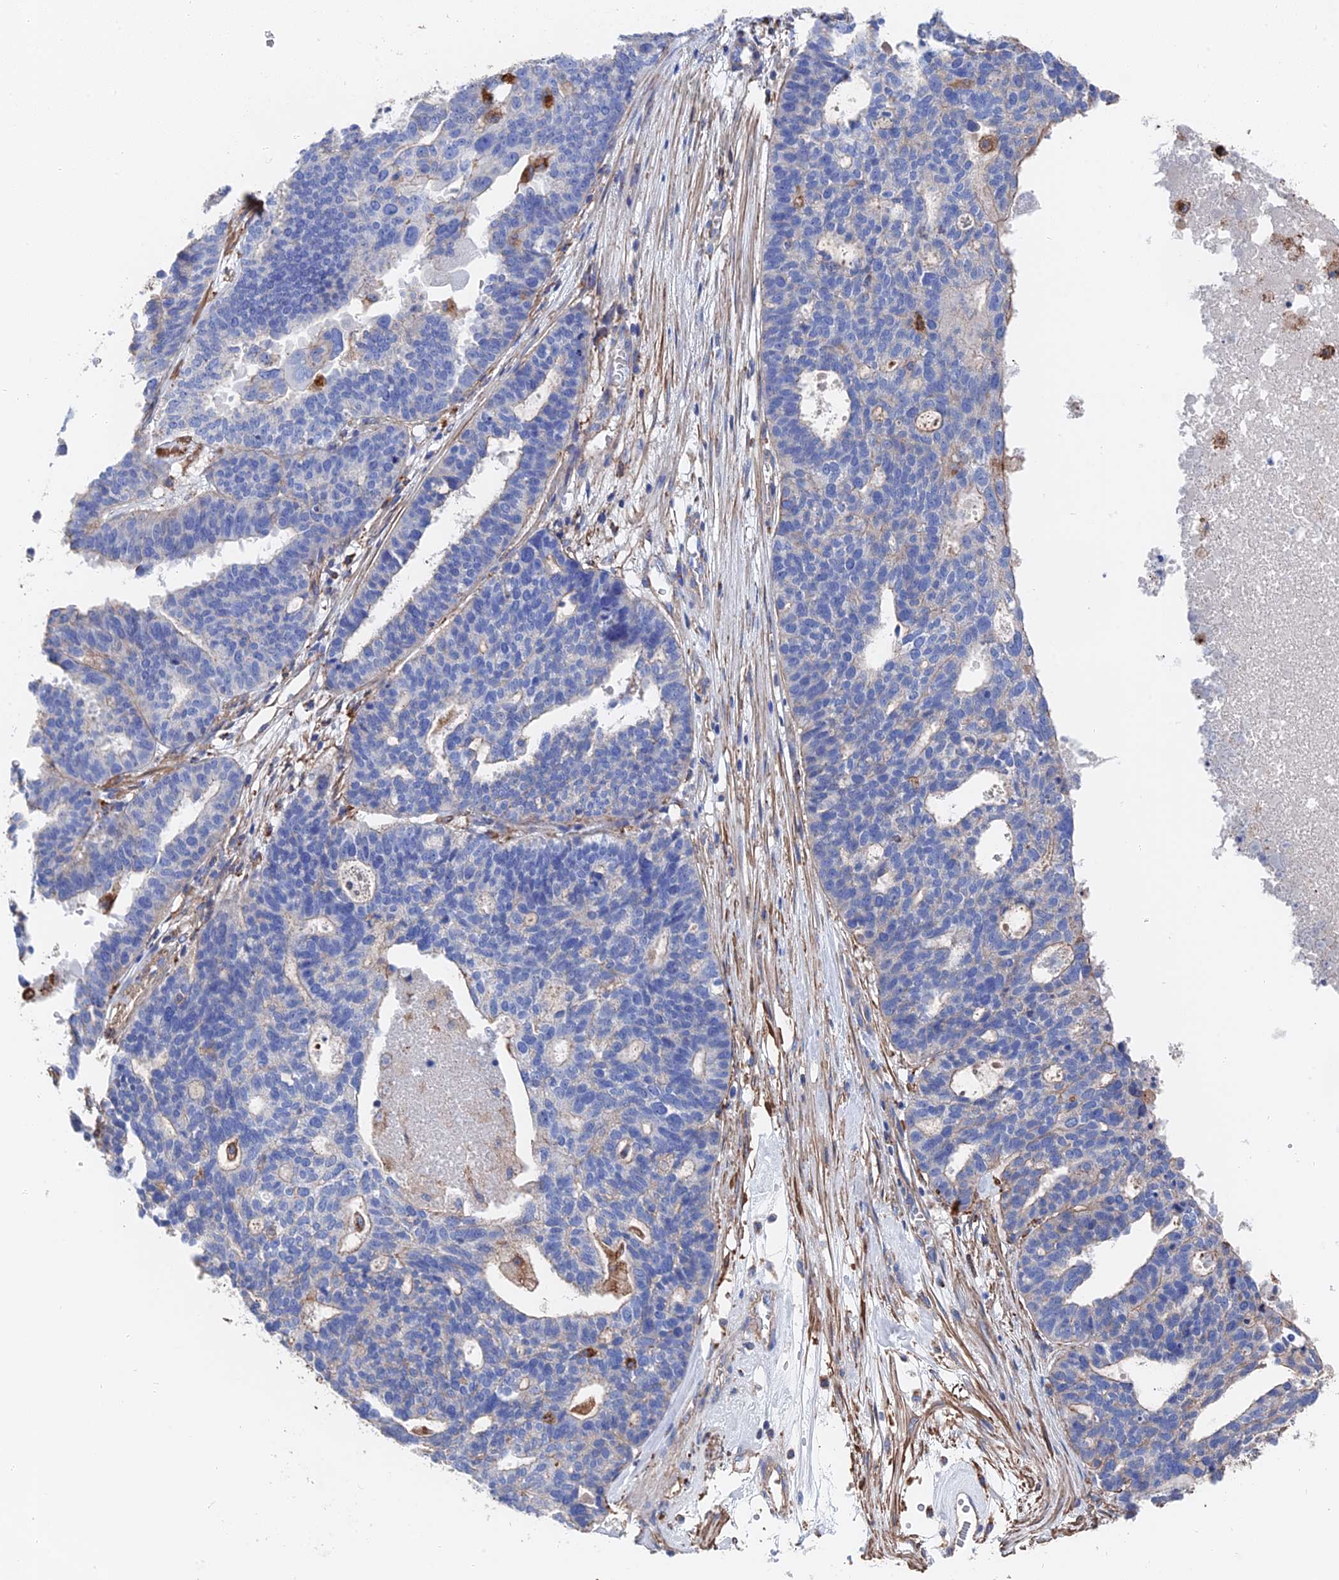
{"staining": {"intensity": "negative", "quantity": "none", "location": "none"}, "tissue": "ovarian cancer", "cell_type": "Tumor cells", "image_type": "cancer", "snomed": [{"axis": "morphology", "description": "Cystadenocarcinoma, serous, NOS"}, {"axis": "topography", "description": "Ovary"}], "caption": "Immunohistochemistry image of neoplastic tissue: ovarian cancer stained with DAB (3,3'-diaminobenzidine) demonstrates no significant protein positivity in tumor cells.", "gene": "STRA6", "patient": {"sex": "female", "age": 59}}